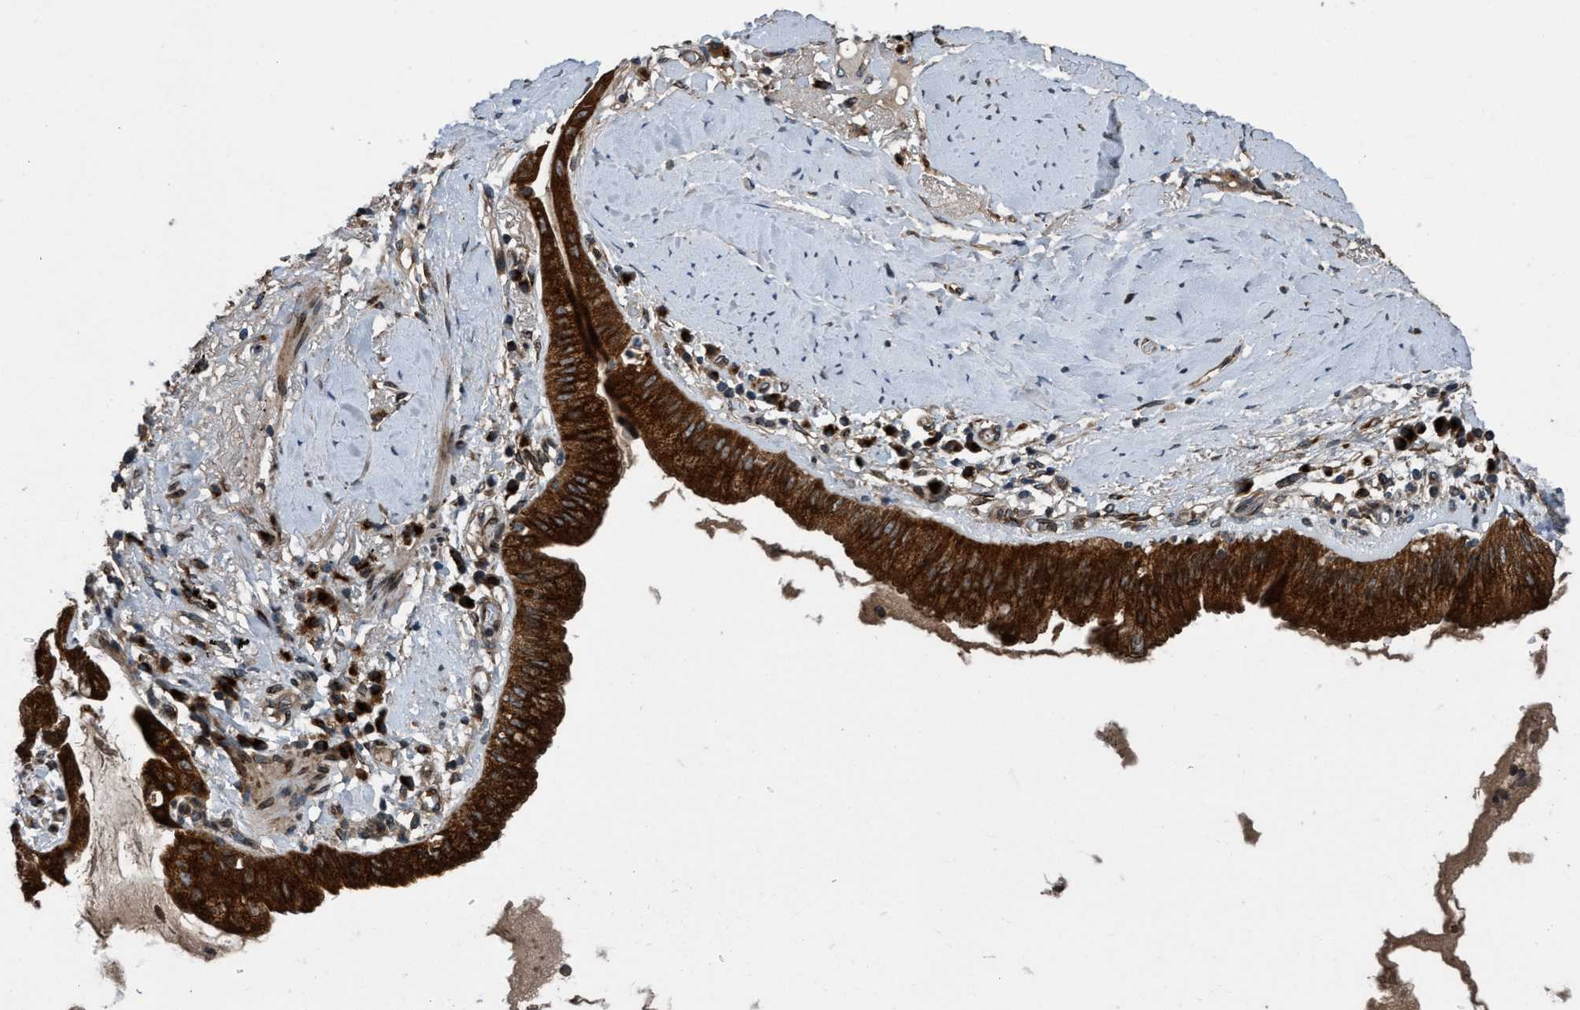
{"staining": {"intensity": "strong", "quantity": ">75%", "location": "cytoplasmic/membranous"}, "tissue": "lung cancer", "cell_type": "Tumor cells", "image_type": "cancer", "snomed": [{"axis": "morphology", "description": "Normal tissue, NOS"}, {"axis": "morphology", "description": "Adenocarcinoma, NOS"}, {"axis": "topography", "description": "Bronchus"}, {"axis": "topography", "description": "Lung"}], "caption": "Lung cancer was stained to show a protein in brown. There is high levels of strong cytoplasmic/membranous staining in approximately >75% of tumor cells.", "gene": "MACC1", "patient": {"sex": "female", "age": 70}}